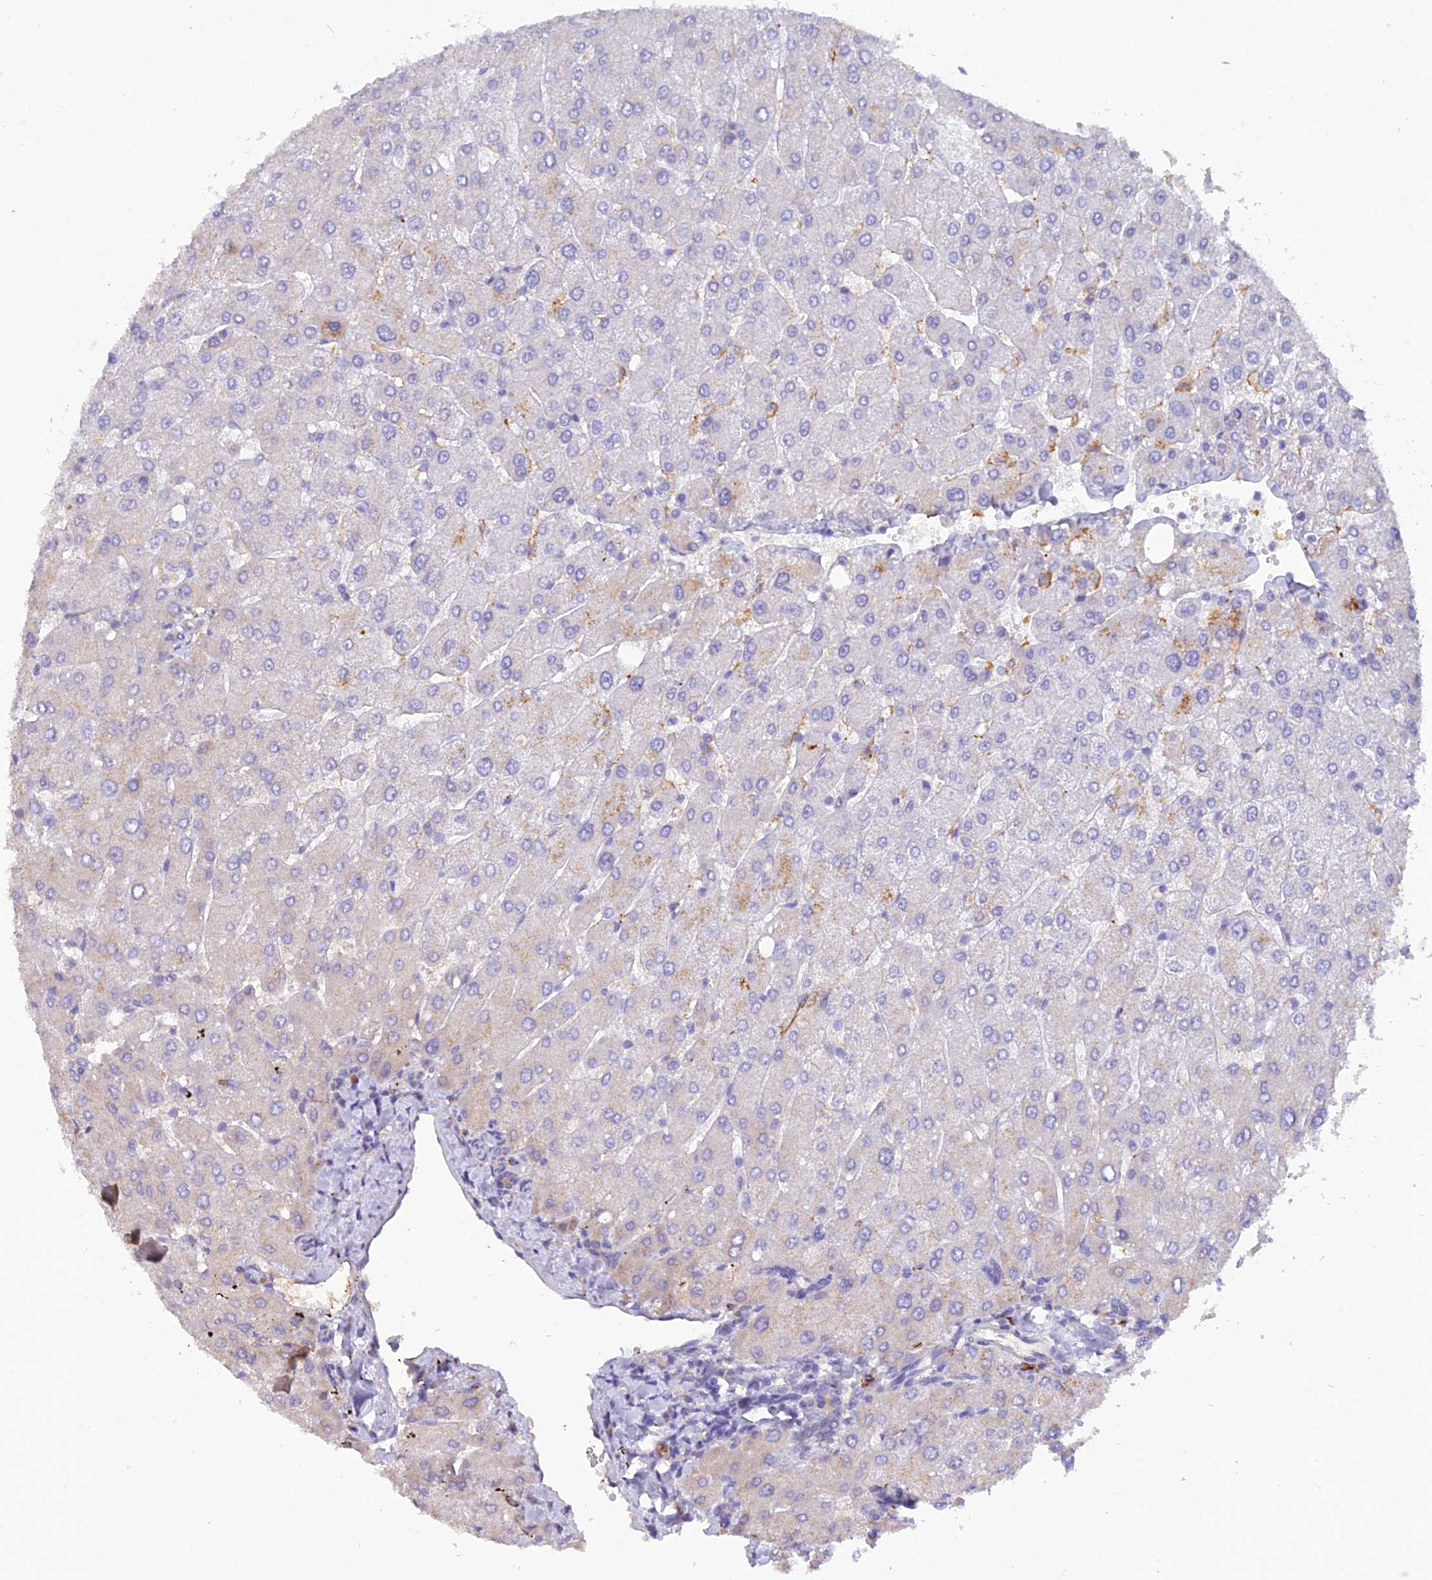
{"staining": {"intensity": "negative", "quantity": "none", "location": "none"}, "tissue": "liver", "cell_type": "Cholangiocytes", "image_type": "normal", "snomed": [{"axis": "morphology", "description": "Normal tissue, NOS"}, {"axis": "topography", "description": "Liver"}], "caption": "This is an IHC histopathology image of normal human liver. There is no staining in cholangiocytes.", "gene": "PZP", "patient": {"sex": "male", "age": 55}}